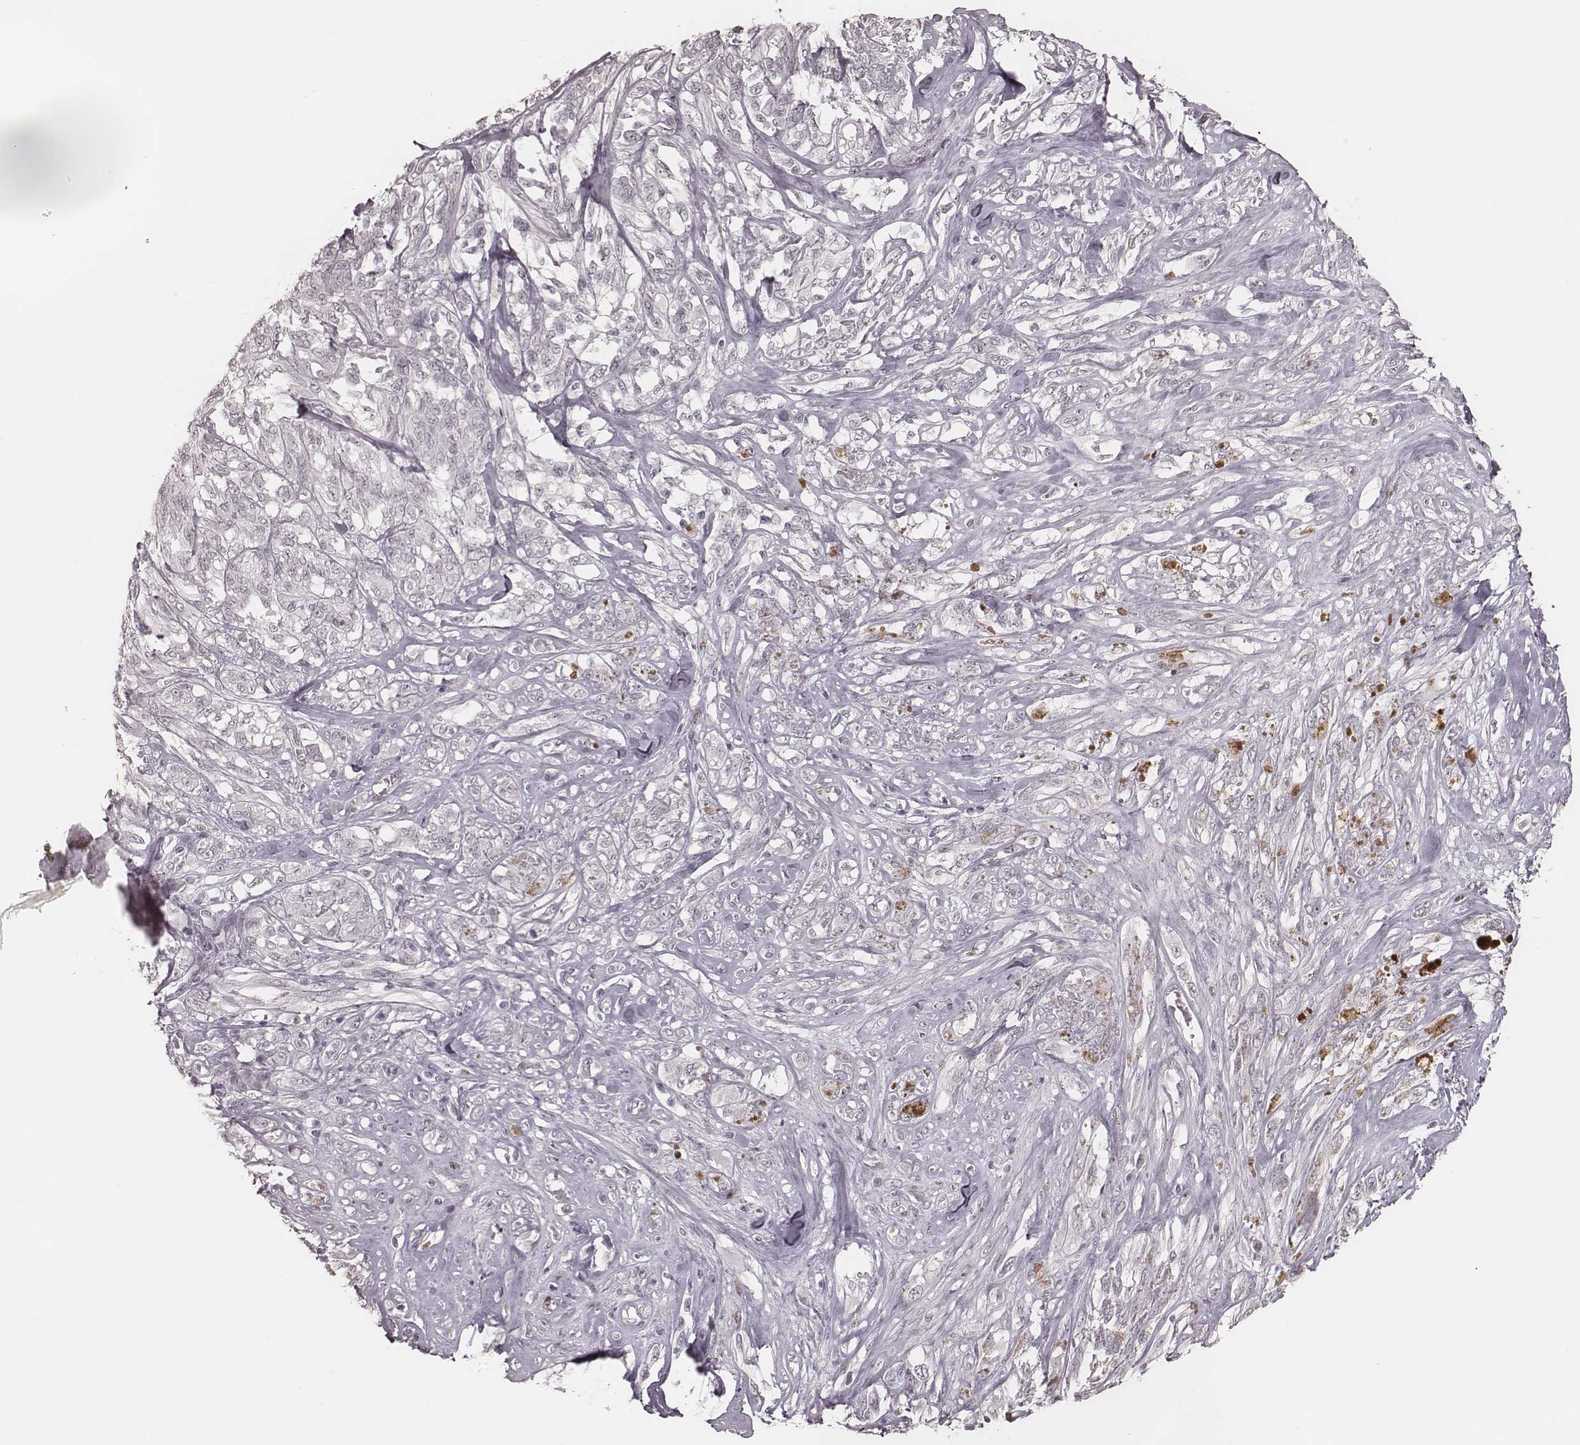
{"staining": {"intensity": "negative", "quantity": "none", "location": "none"}, "tissue": "melanoma", "cell_type": "Tumor cells", "image_type": "cancer", "snomed": [{"axis": "morphology", "description": "Malignant melanoma, NOS"}, {"axis": "topography", "description": "Skin"}], "caption": "High power microscopy micrograph of an IHC micrograph of melanoma, revealing no significant expression in tumor cells.", "gene": "KITLG", "patient": {"sex": "female", "age": 91}}